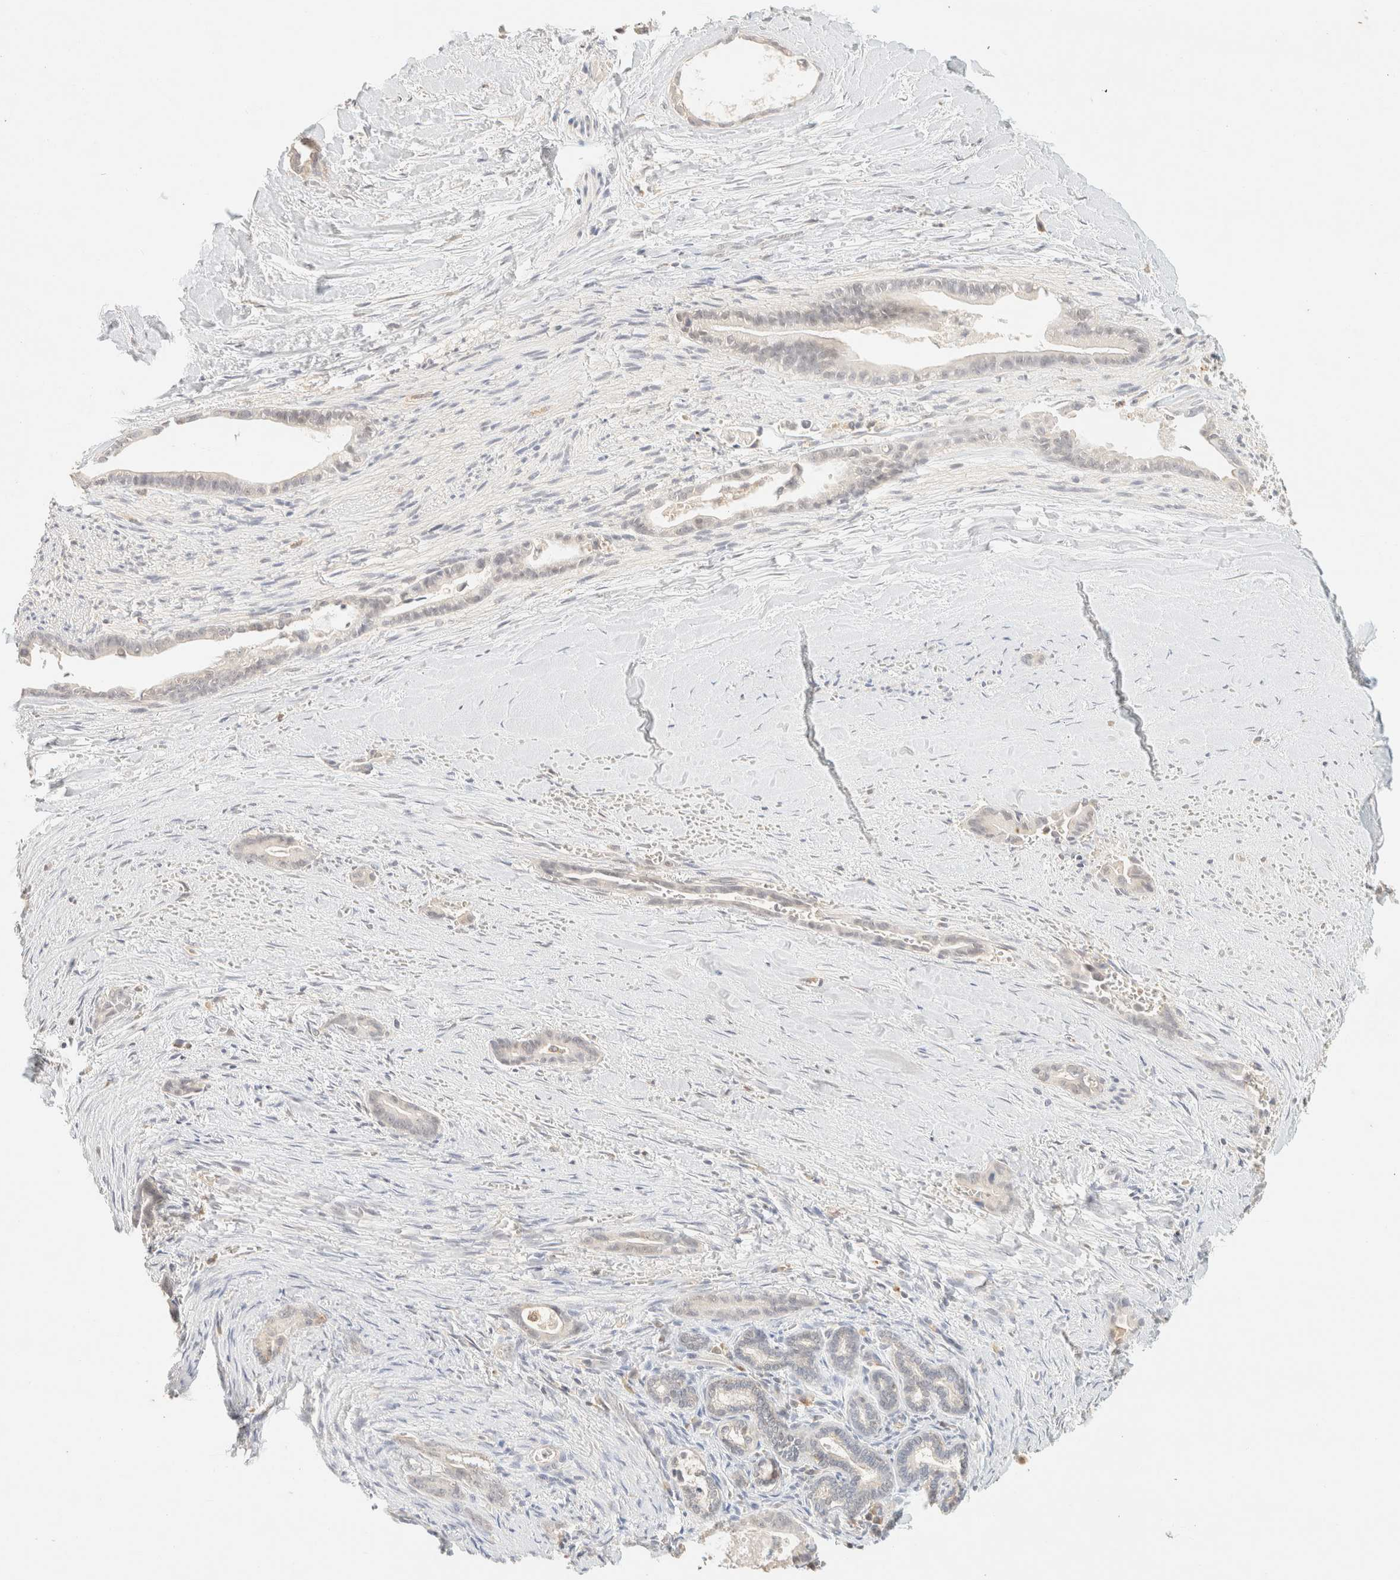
{"staining": {"intensity": "negative", "quantity": "none", "location": "none"}, "tissue": "liver cancer", "cell_type": "Tumor cells", "image_type": "cancer", "snomed": [{"axis": "morphology", "description": "Cholangiocarcinoma"}, {"axis": "topography", "description": "Liver"}], "caption": "The image displays no staining of tumor cells in liver cholangiocarcinoma.", "gene": "TIMD4", "patient": {"sex": "female", "age": 55}}